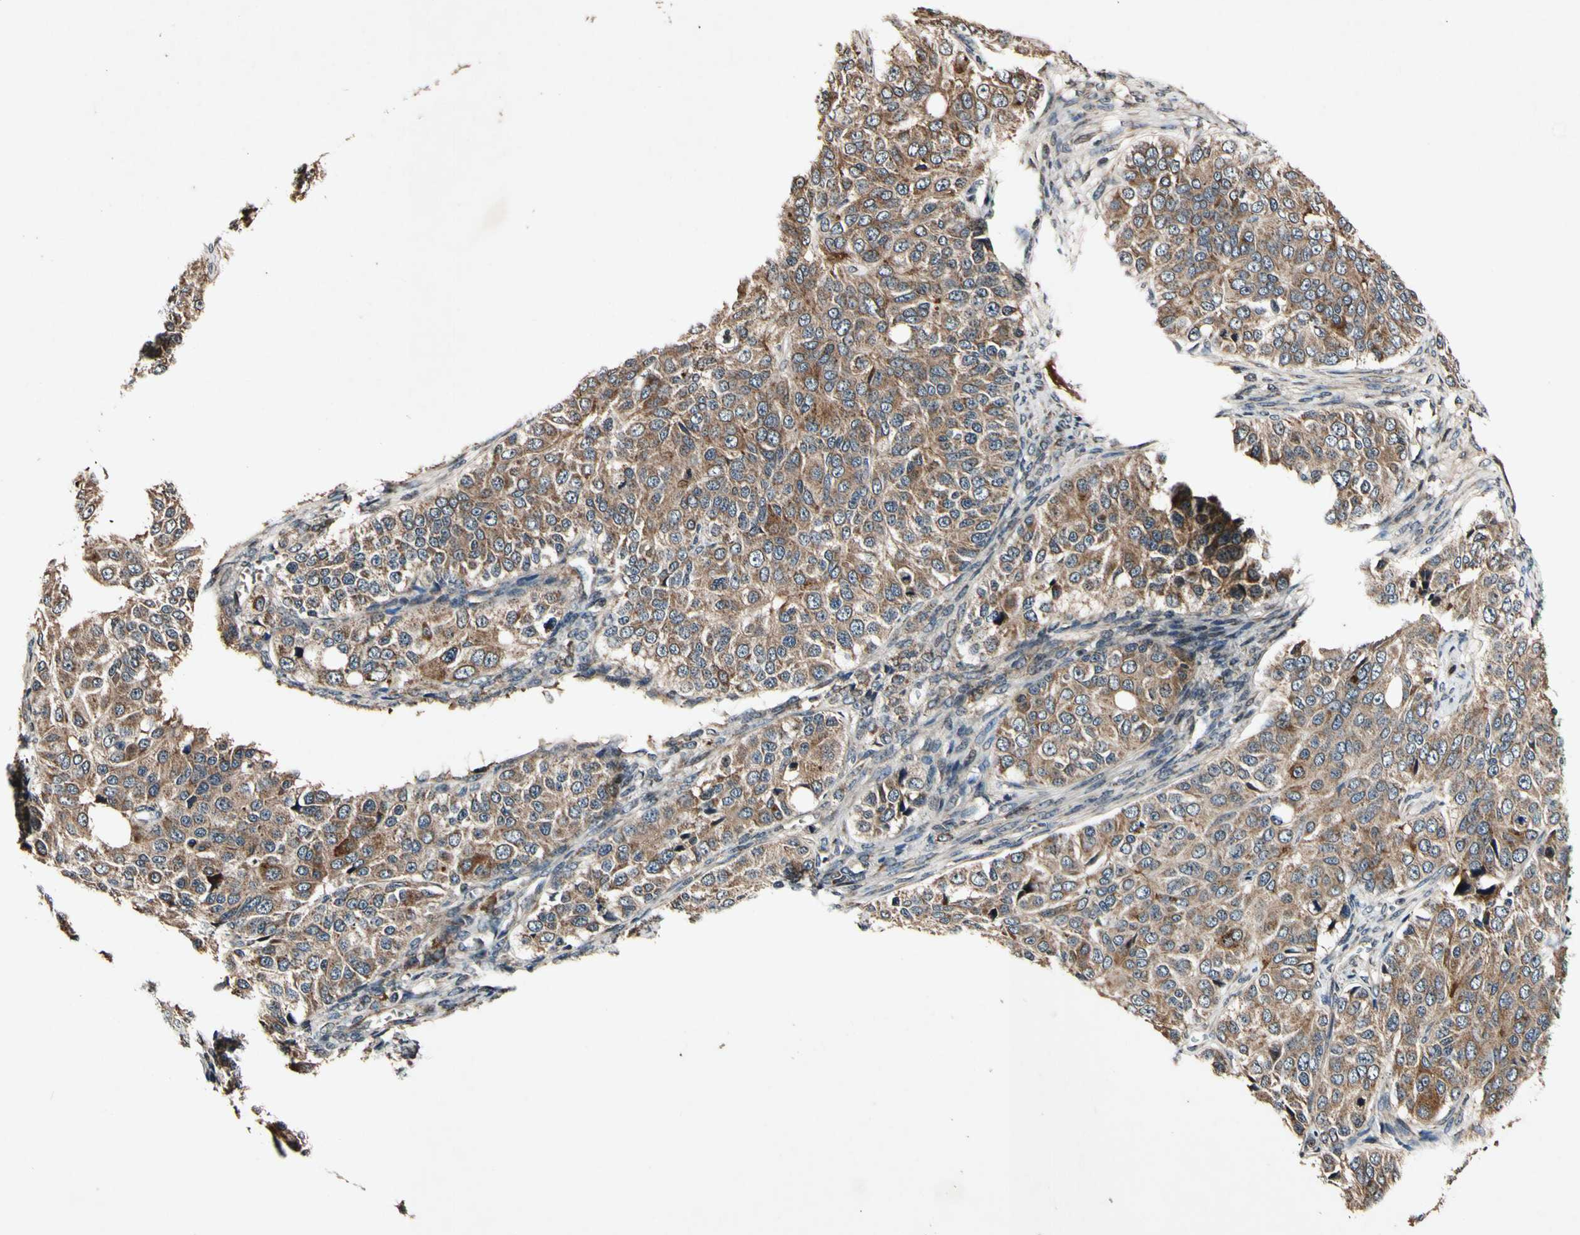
{"staining": {"intensity": "moderate", "quantity": ">75%", "location": "cytoplasmic/membranous"}, "tissue": "ovarian cancer", "cell_type": "Tumor cells", "image_type": "cancer", "snomed": [{"axis": "morphology", "description": "Carcinoma, endometroid"}, {"axis": "topography", "description": "Ovary"}], "caption": "Brown immunohistochemical staining in human ovarian cancer (endometroid carcinoma) reveals moderate cytoplasmic/membranous expression in about >75% of tumor cells. The staining is performed using DAB (3,3'-diaminobenzidine) brown chromogen to label protein expression. The nuclei are counter-stained blue using hematoxylin.", "gene": "PLAT", "patient": {"sex": "female", "age": 51}}